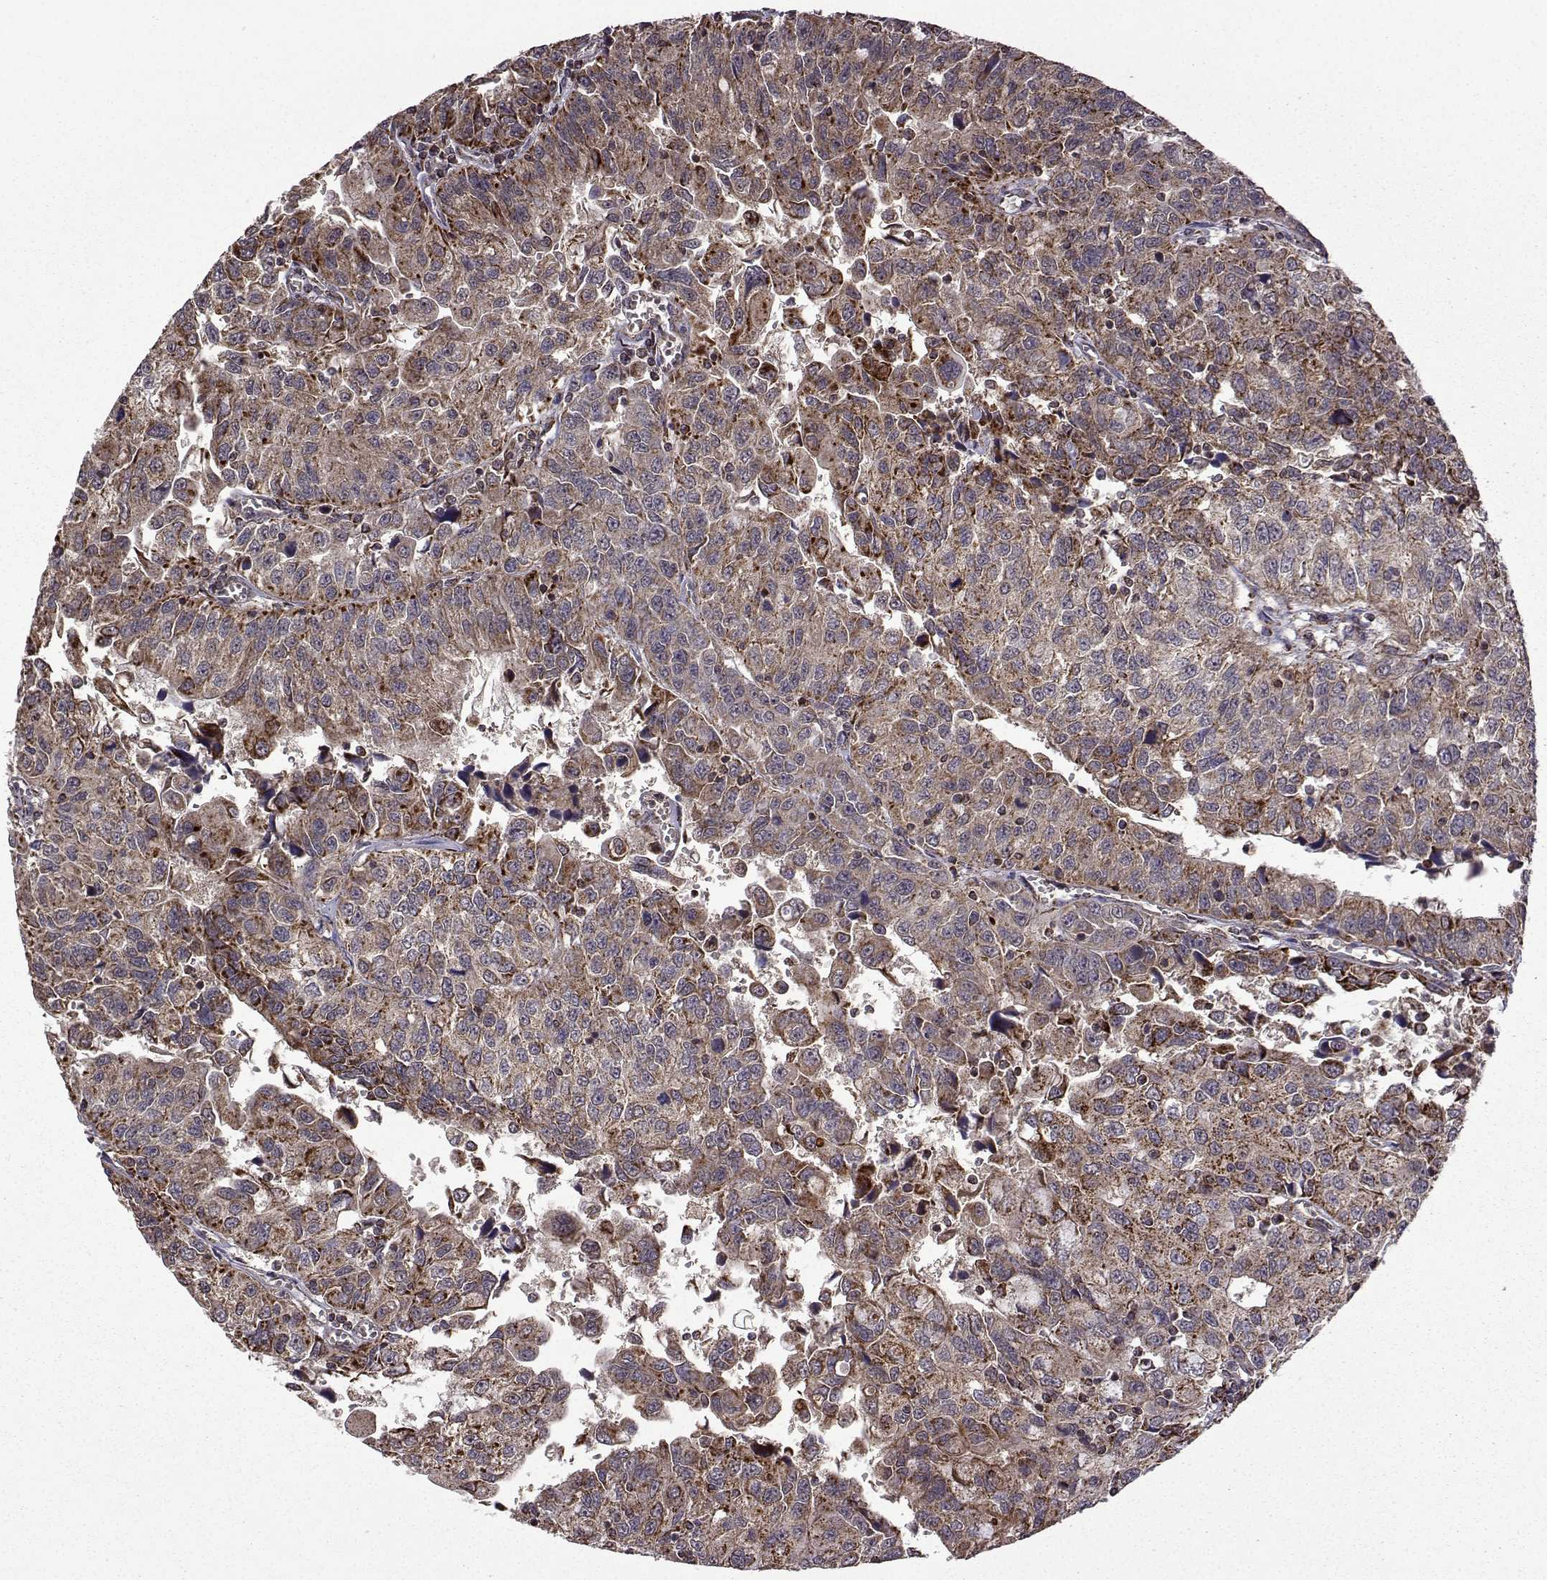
{"staining": {"intensity": "moderate", "quantity": "25%-75%", "location": "cytoplasmic/membranous"}, "tissue": "urothelial cancer", "cell_type": "Tumor cells", "image_type": "cancer", "snomed": [{"axis": "morphology", "description": "Urothelial carcinoma, NOS"}, {"axis": "morphology", "description": "Urothelial carcinoma, High grade"}, {"axis": "topography", "description": "Urinary bladder"}], "caption": "Protein staining of transitional cell carcinoma tissue displays moderate cytoplasmic/membranous positivity in approximately 25%-75% of tumor cells.", "gene": "TAB2", "patient": {"sex": "female", "age": 73}}